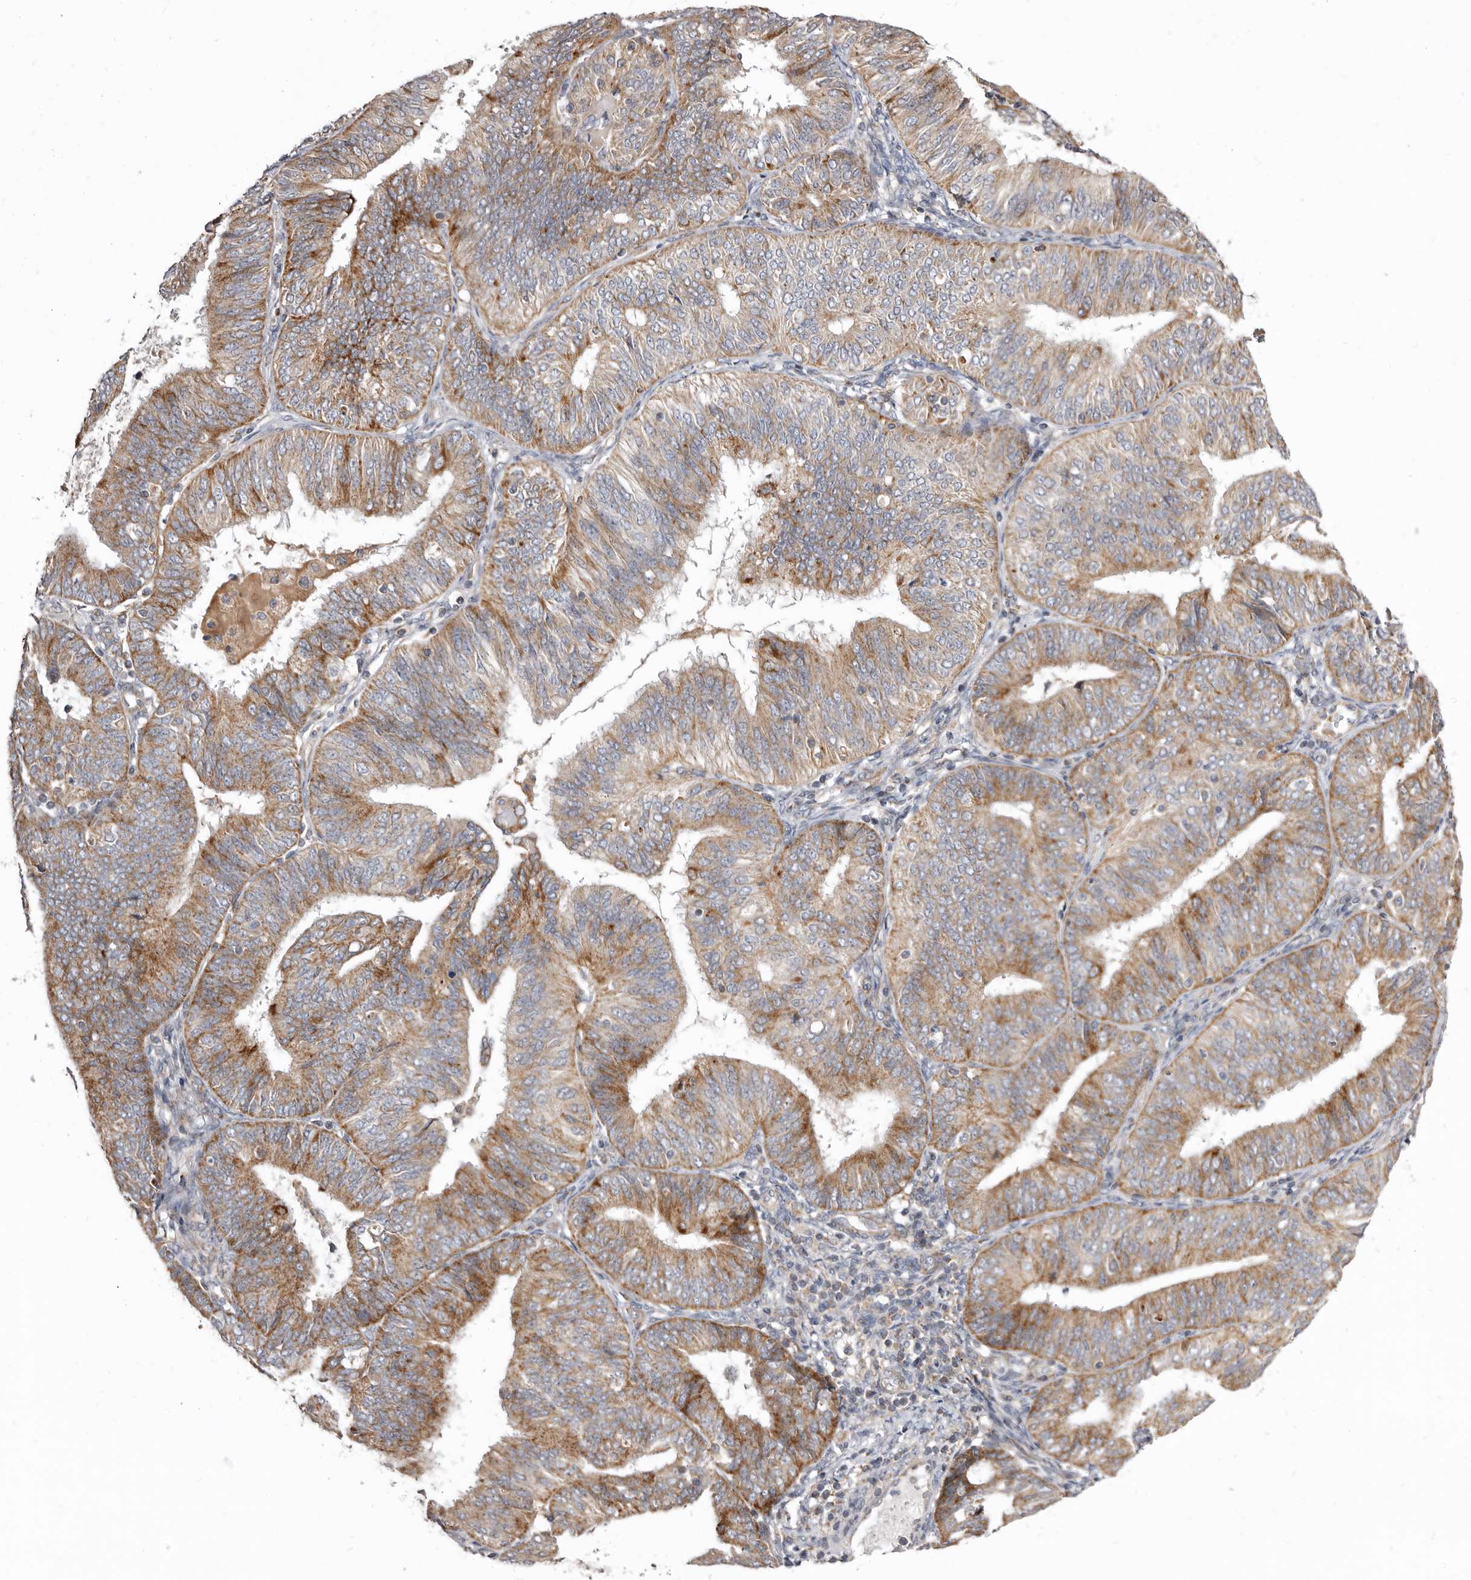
{"staining": {"intensity": "moderate", "quantity": "25%-75%", "location": "cytoplasmic/membranous"}, "tissue": "endometrial cancer", "cell_type": "Tumor cells", "image_type": "cancer", "snomed": [{"axis": "morphology", "description": "Adenocarcinoma, NOS"}, {"axis": "topography", "description": "Endometrium"}], "caption": "An image of human endometrial cancer stained for a protein shows moderate cytoplasmic/membranous brown staining in tumor cells.", "gene": "SMC4", "patient": {"sex": "female", "age": 58}}